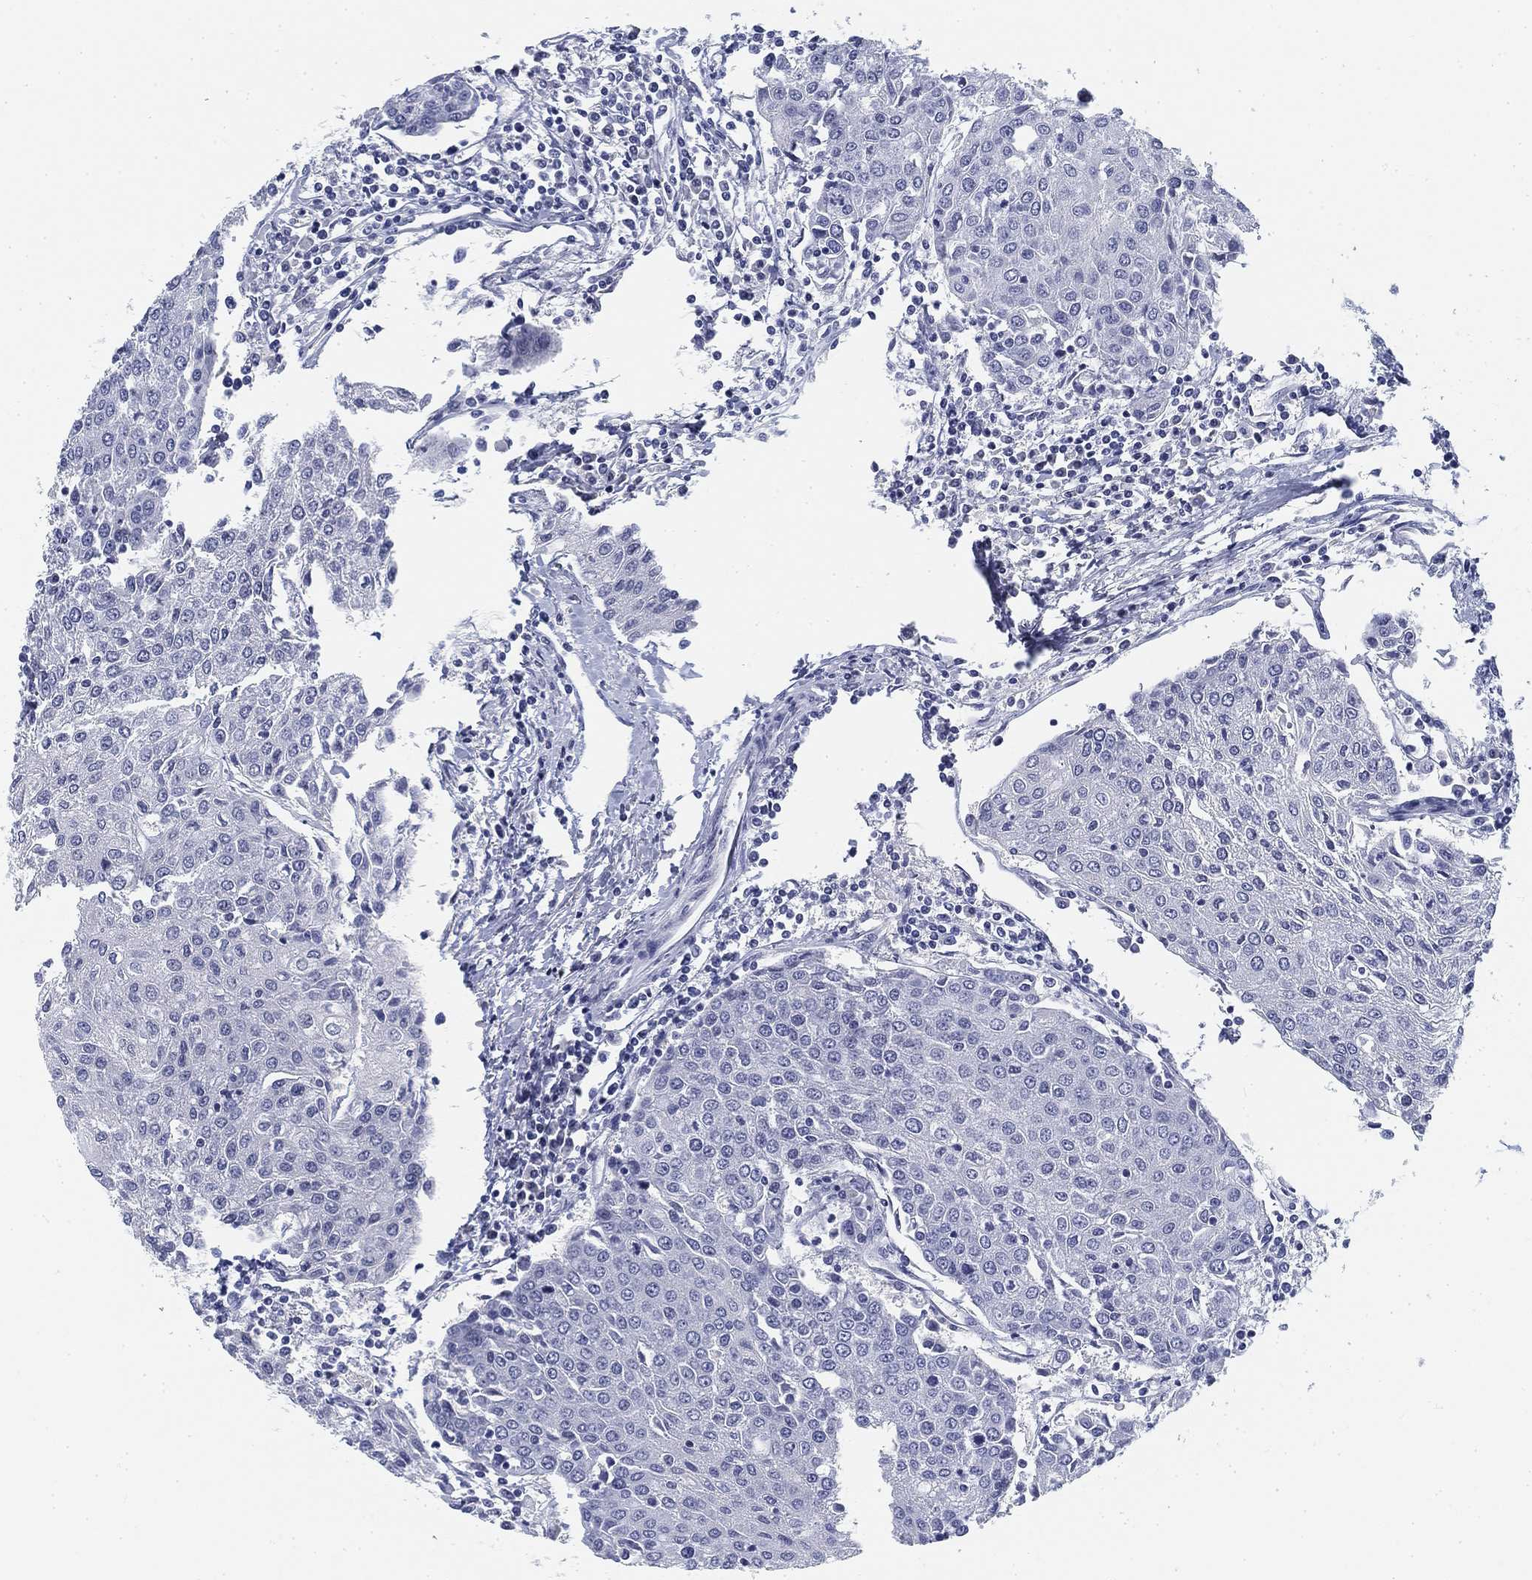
{"staining": {"intensity": "negative", "quantity": "none", "location": "none"}, "tissue": "urothelial cancer", "cell_type": "Tumor cells", "image_type": "cancer", "snomed": [{"axis": "morphology", "description": "Urothelial carcinoma, High grade"}, {"axis": "topography", "description": "Urinary bladder"}], "caption": "DAB immunohistochemical staining of urothelial cancer exhibits no significant expression in tumor cells. The staining is performed using DAB brown chromogen with nuclei counter-stained in using hematoxylin.", "gene": "SLC2A5", "patient": {"sex": "female", "age": 85}}